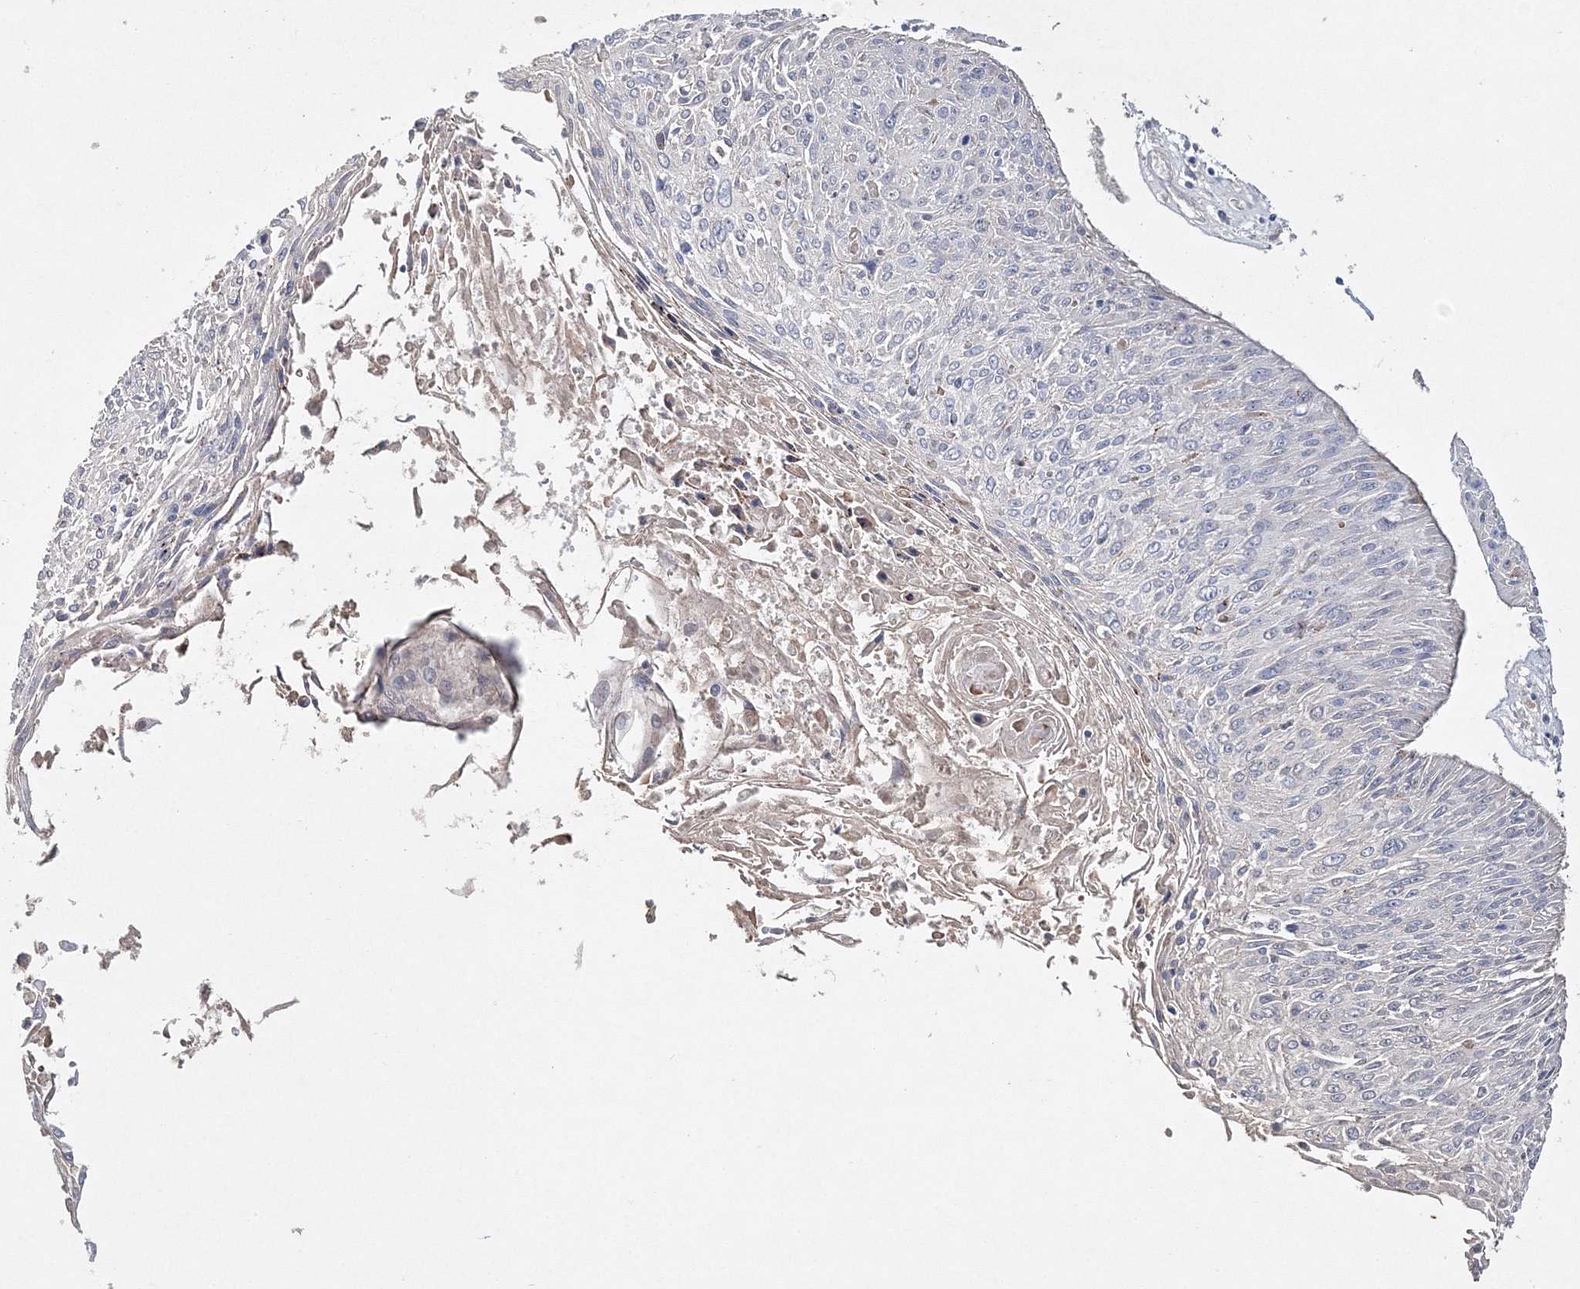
{"staining": {"intensity": "negative", "quantity": "none", "location": "none"}, "tissue": "cervical cancer", "cell_type": "Tumor cells", "image_type": "cancer", "snomed": [{"axis": "morphology", "description": "Squamous cell carcinoma, NOS"}, {"axis": "topography", "description": "Cervix"}], "caption": "Micrograph shows no protein positivity in tumor cells of squamous cell carcinoma (cervical) tissue.", "gene": "GJB5", "patient": {"sex": "female", "age": 51}}